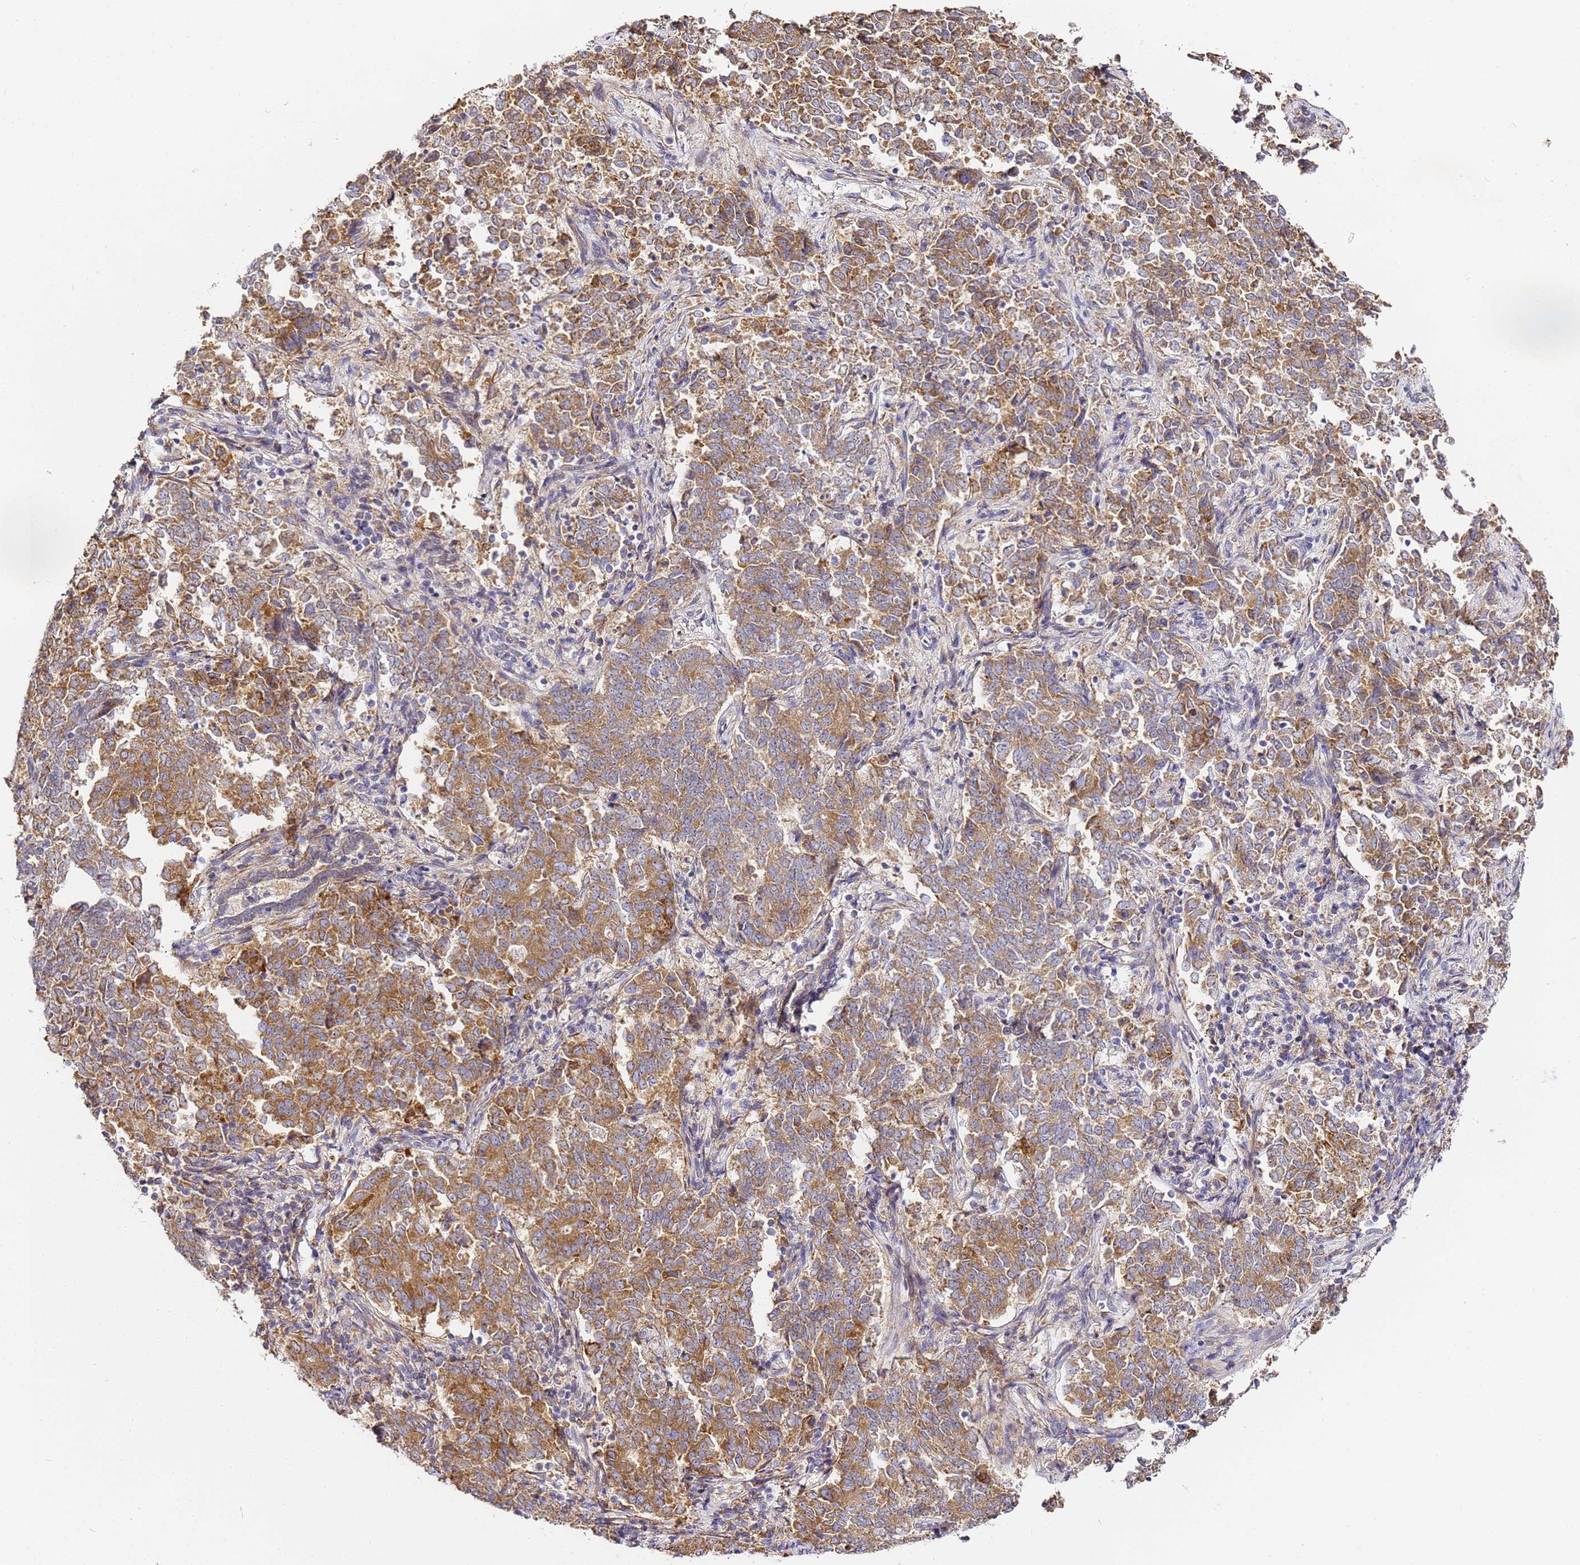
{"staining": {"intensity": "moderate", "quantity": ">75%", "location": "cytoplasmic/membranous"}, "tissue": "endometrial cancer", "cell_type": "Tumor cells", "image_type": "cancer", "snomed": [{"axis": "morphology", "description": "Adenocarcinoma, NOS"}, {"axis": "topography", "description": "Endometrium"}], "caption": "Immunohistochemistry photomicrograph of human endometrial cancer (adenocarcinoma) stained for a protein (brown), which demonstrates medium levels of moderate cytoplasmic/membranous staining in approximately >75% of tumor cells.", "gene": "RPL13A", "patient": {"sex": "female", "age": 80}}